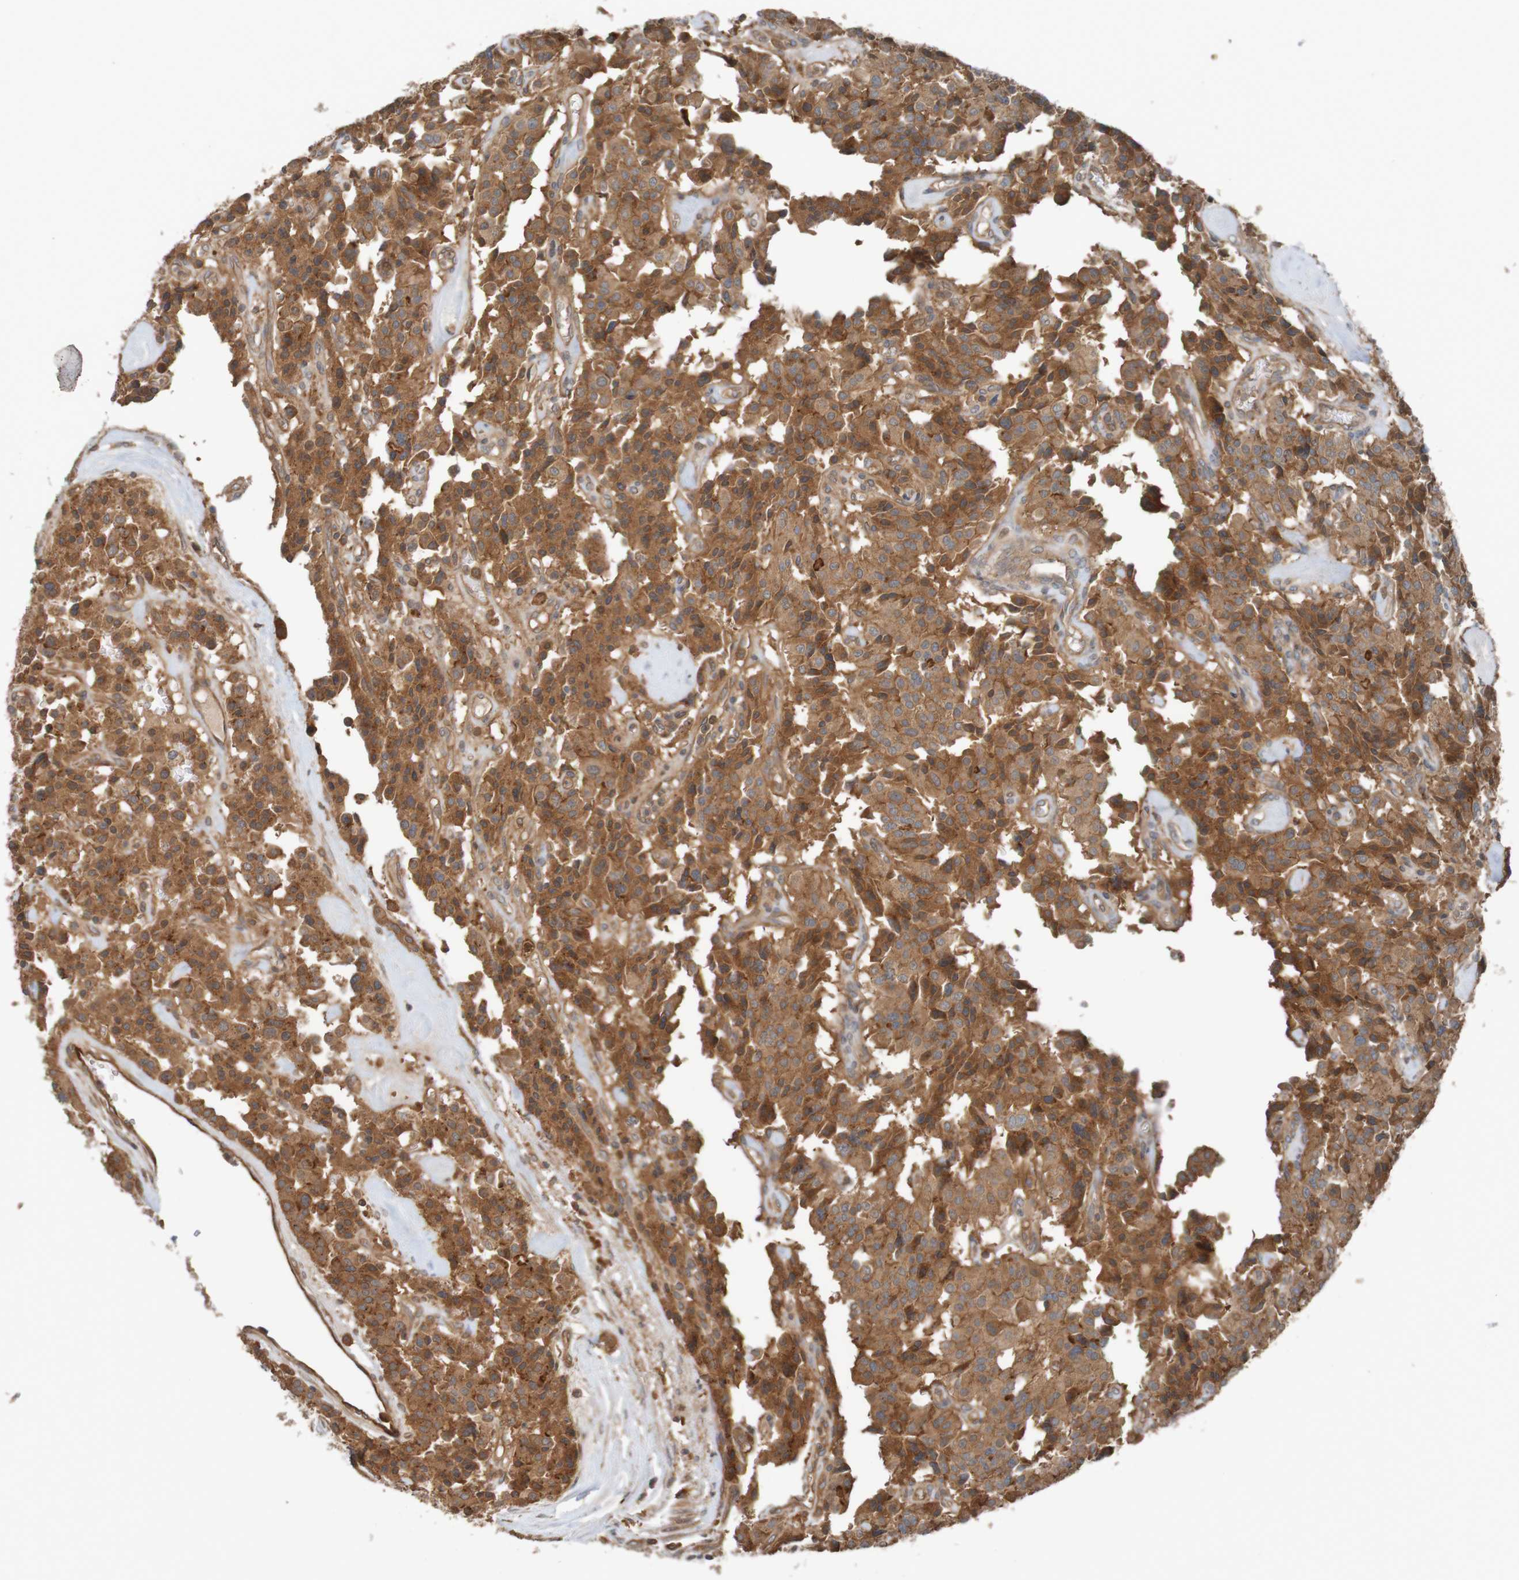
{"staining": {"intensity": "moderate", "quantity": ">75%", "location": "cytoplasmic/membranous"}, "tissue": "carcinoid", "cell_type": "Tumor cells", "image_type": "cancer", "snomed": [{"axis": "morphology", "description": "Carcinoid, malignant, NOS"}, {"axis": "topography", "description": "Lung"}], "caption": "Moderate cytoplasmic/membranous positivity is seen in about >75% of tumor cells in carcinoid (malignant).", "gene": "ARHGEF11", "patient": {"sex": "male", "age": 30}}